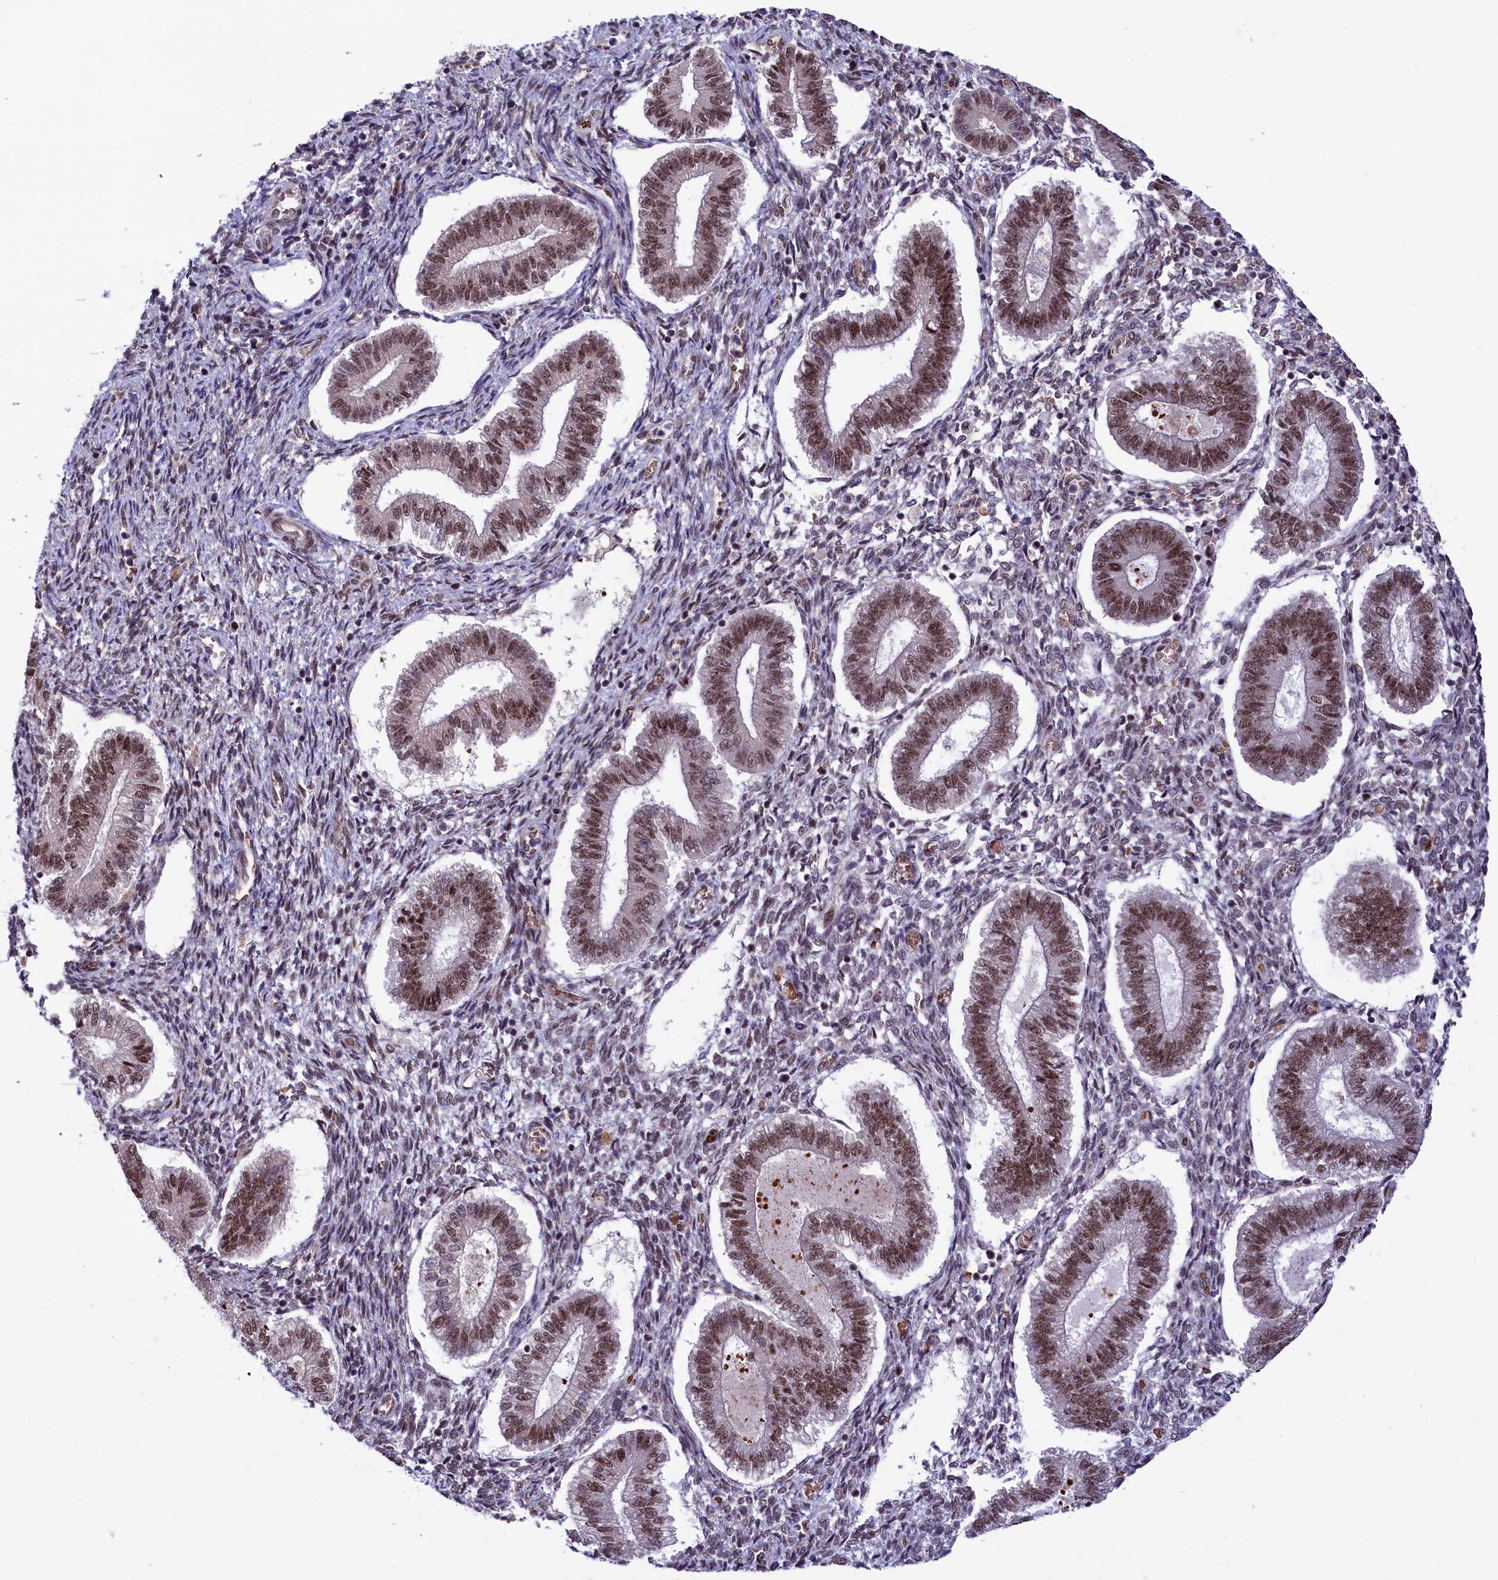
{"staining": {"intensity": "moderate", "quantity": "25%-75%", "location": "nuclear"}, "tissue": "endometrium", "cell_type": "Cells in endometrial stroma", "image_type": "normal", "snomed": [{"axis": "morphology", "description": "Normal tissue, NOS"}, {"axis": "topography", "description": "Endometrium"}], "caption": "The photomicrograph demonstrates staining of benign endometrium, revealing moderate nuclear protein positivity (brown color) within cells in endometrial stroma.", "gene": "MPHOSPH8", "patient": {"sex": "female", "age": 25}}